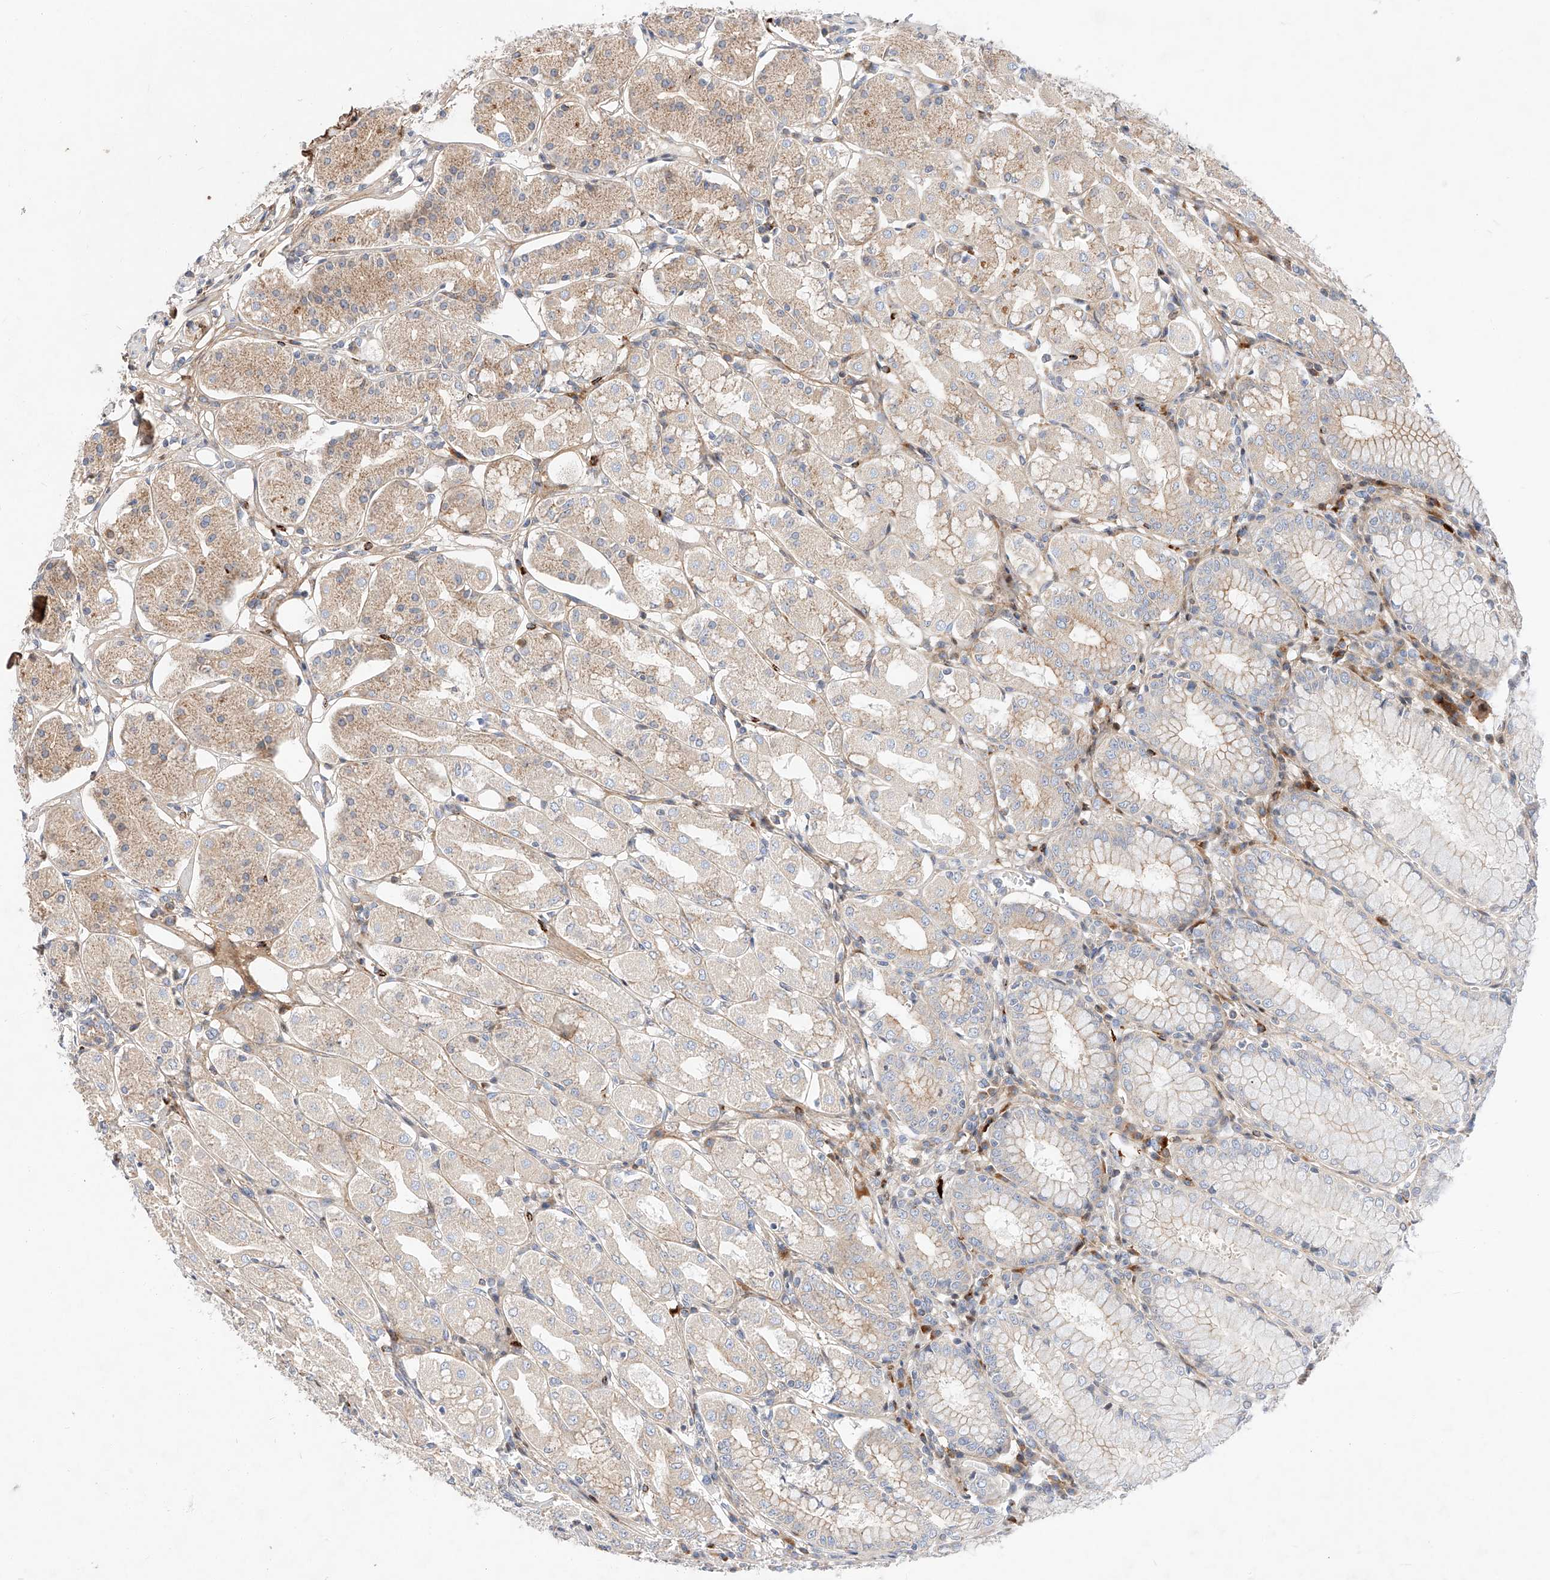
{"staining": {"intensity": "weak", "quantity": "25%-75%", "location": "cytoplasmic/membranous"}, "tissue": "stomach", "cell_type": "Glandular cells", "image_type": "normal", "snomed": [{"axis": "morphology", "description": "Normal tissue, NOS"}, {"axis": "topography", "description": "Stomach, lower"}], "caption": "Immunohistochemistry histopathology image of benign stomach: human stomach stained using immunohistochemistry exhibits low levels of weak protein expression localized specifically in the cytoplasmic/membranous of glandular cells, appearing as a cytoplasmic/membranous brown color.", "gene": "OSGEPL1", "patient": {"sex": "female", "age": 56}}